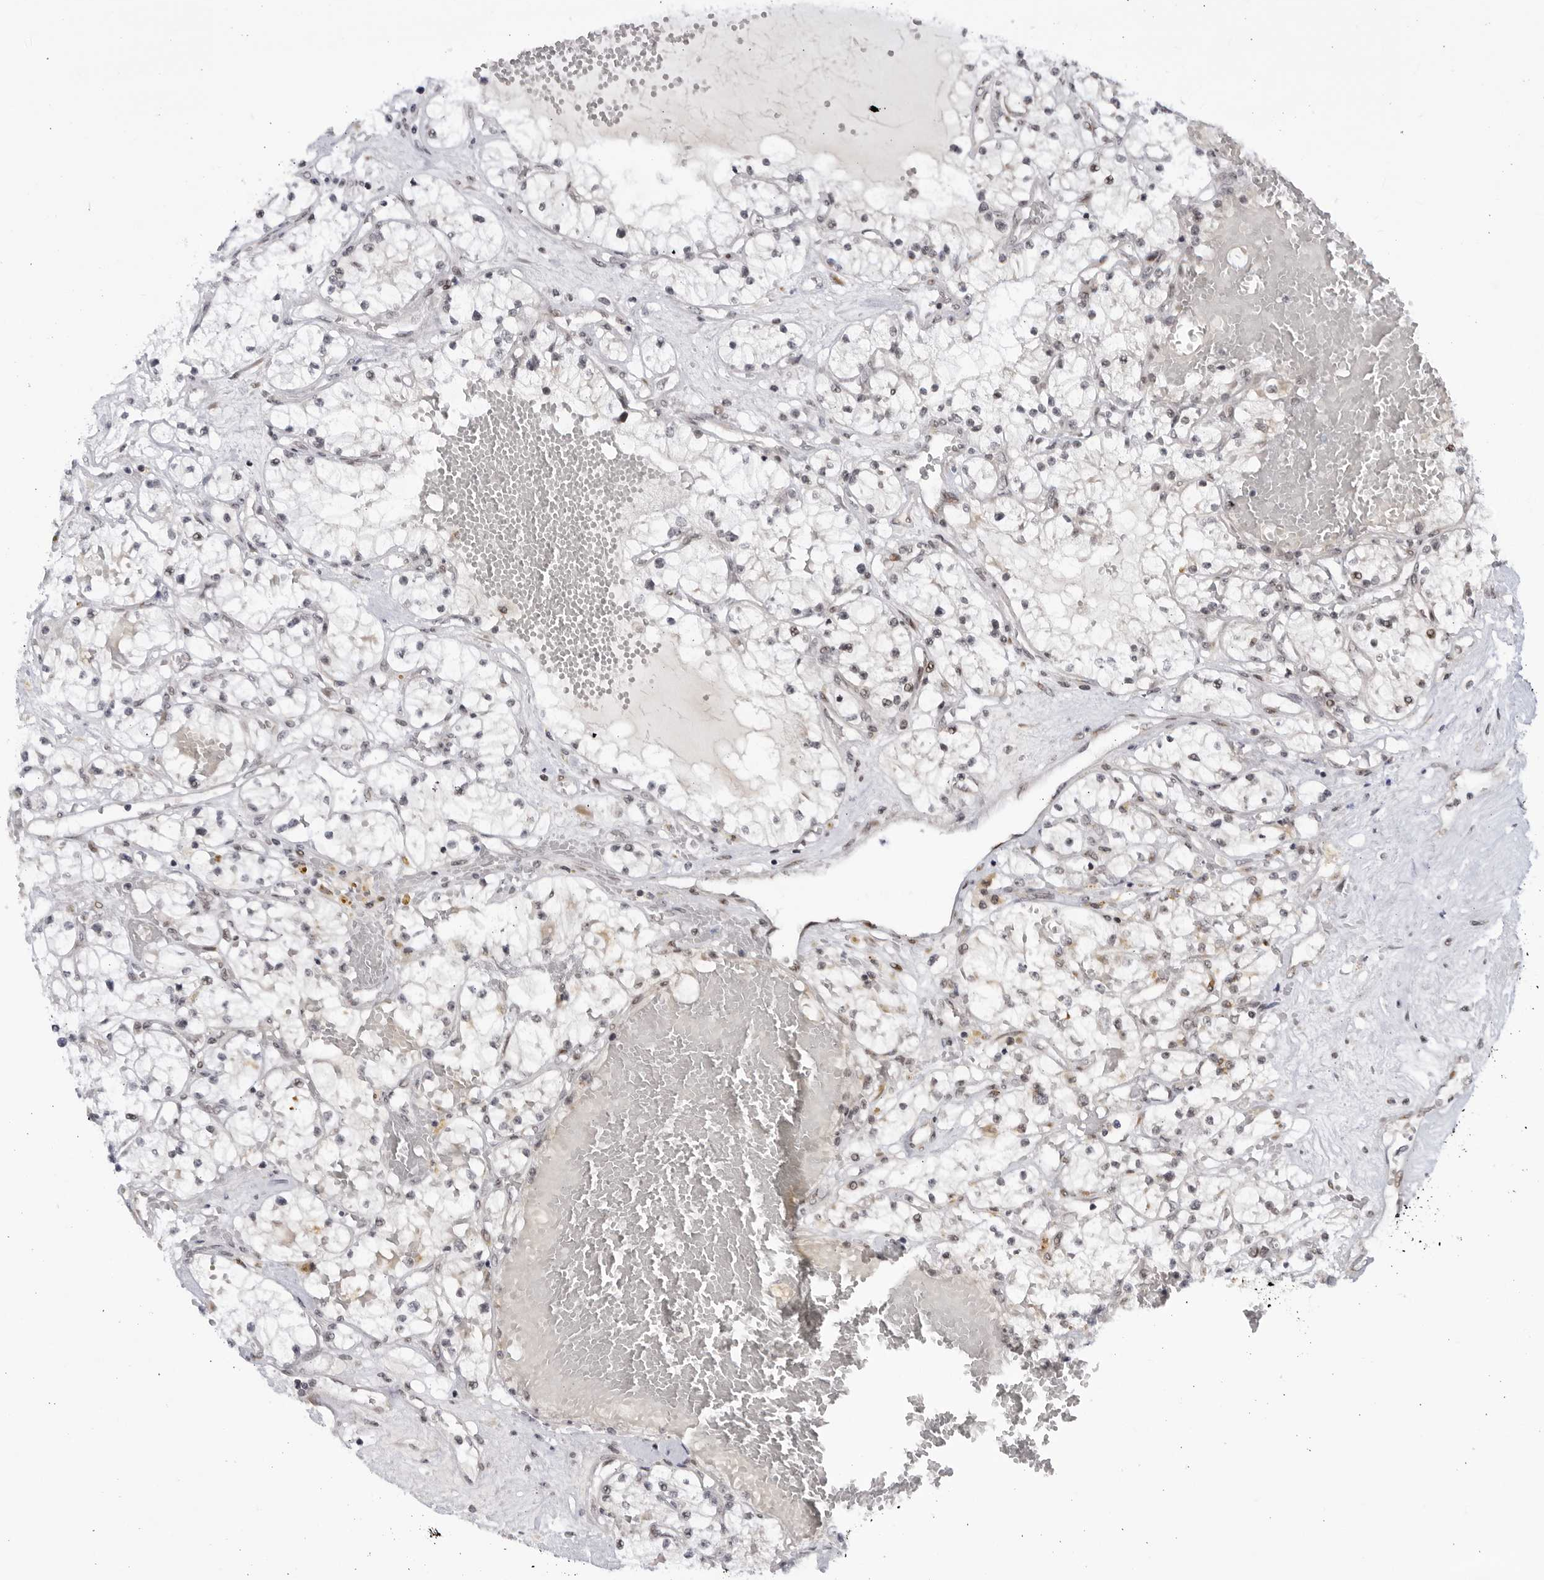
{"staining": {"intensity": "negative", "quantity": "none", "location": "none"}, "tissue": "renal cancer", "cell_type": "Tumor cells", "image_type": "cancer", "snomed": [{"axis": "morphology", "description": "Normal tissue, NOS"}, {"axis": "morphology", "description": "Adenocarcinoma, NOS"}, {"axis": "topography", "description": "Kidney"}], "caption": "Immunohistochemistry (IHC) of renal cancer (adenocarcinoma) reveals no positivity in tumor cells.", "gene": "RASGEF1C", "patient": {"sex": "male", "age": 68}}